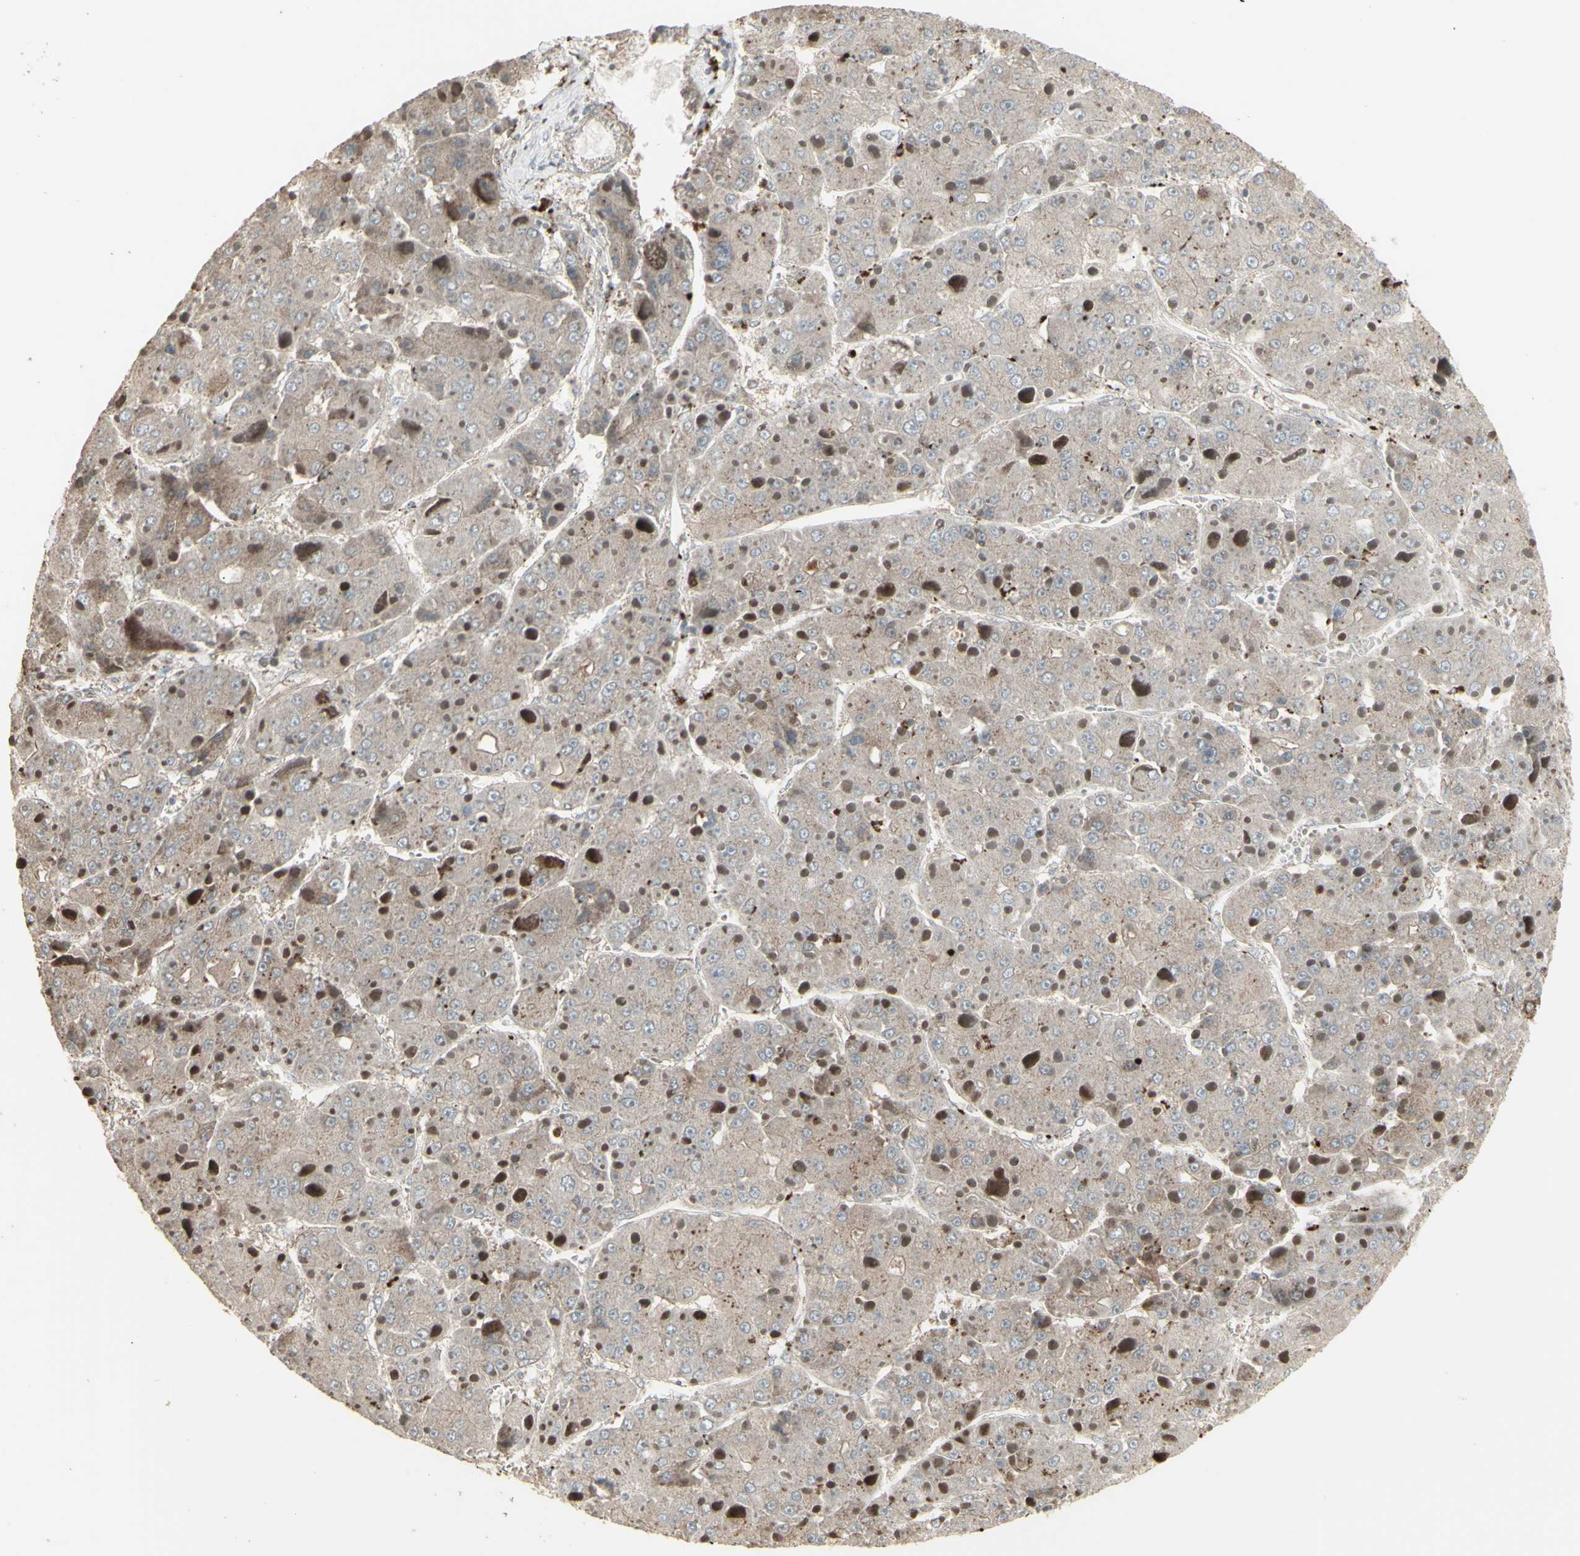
{"staining": {"intensity": "moderate", "quantity": ">75%", "location": "cytoplasmic/membranous"}, "tissue": "liver cancer", "cell_type": "Tumor cells", "image_type": "cancer", "snomed": [{"axis": "morphology", "description": "Carcinoma, Hepatocellular, NOS"}, {"axis": "topography", "description": "Liver"}], "caption": "A photomicrograph of human liver hepatocellular carcinoma stained for a protein reveals moderate cytoplasmic/membranous brown staining in tumor cells.", "gene": "RNASEL", "patient": {"sex": "female", "age": 73}}